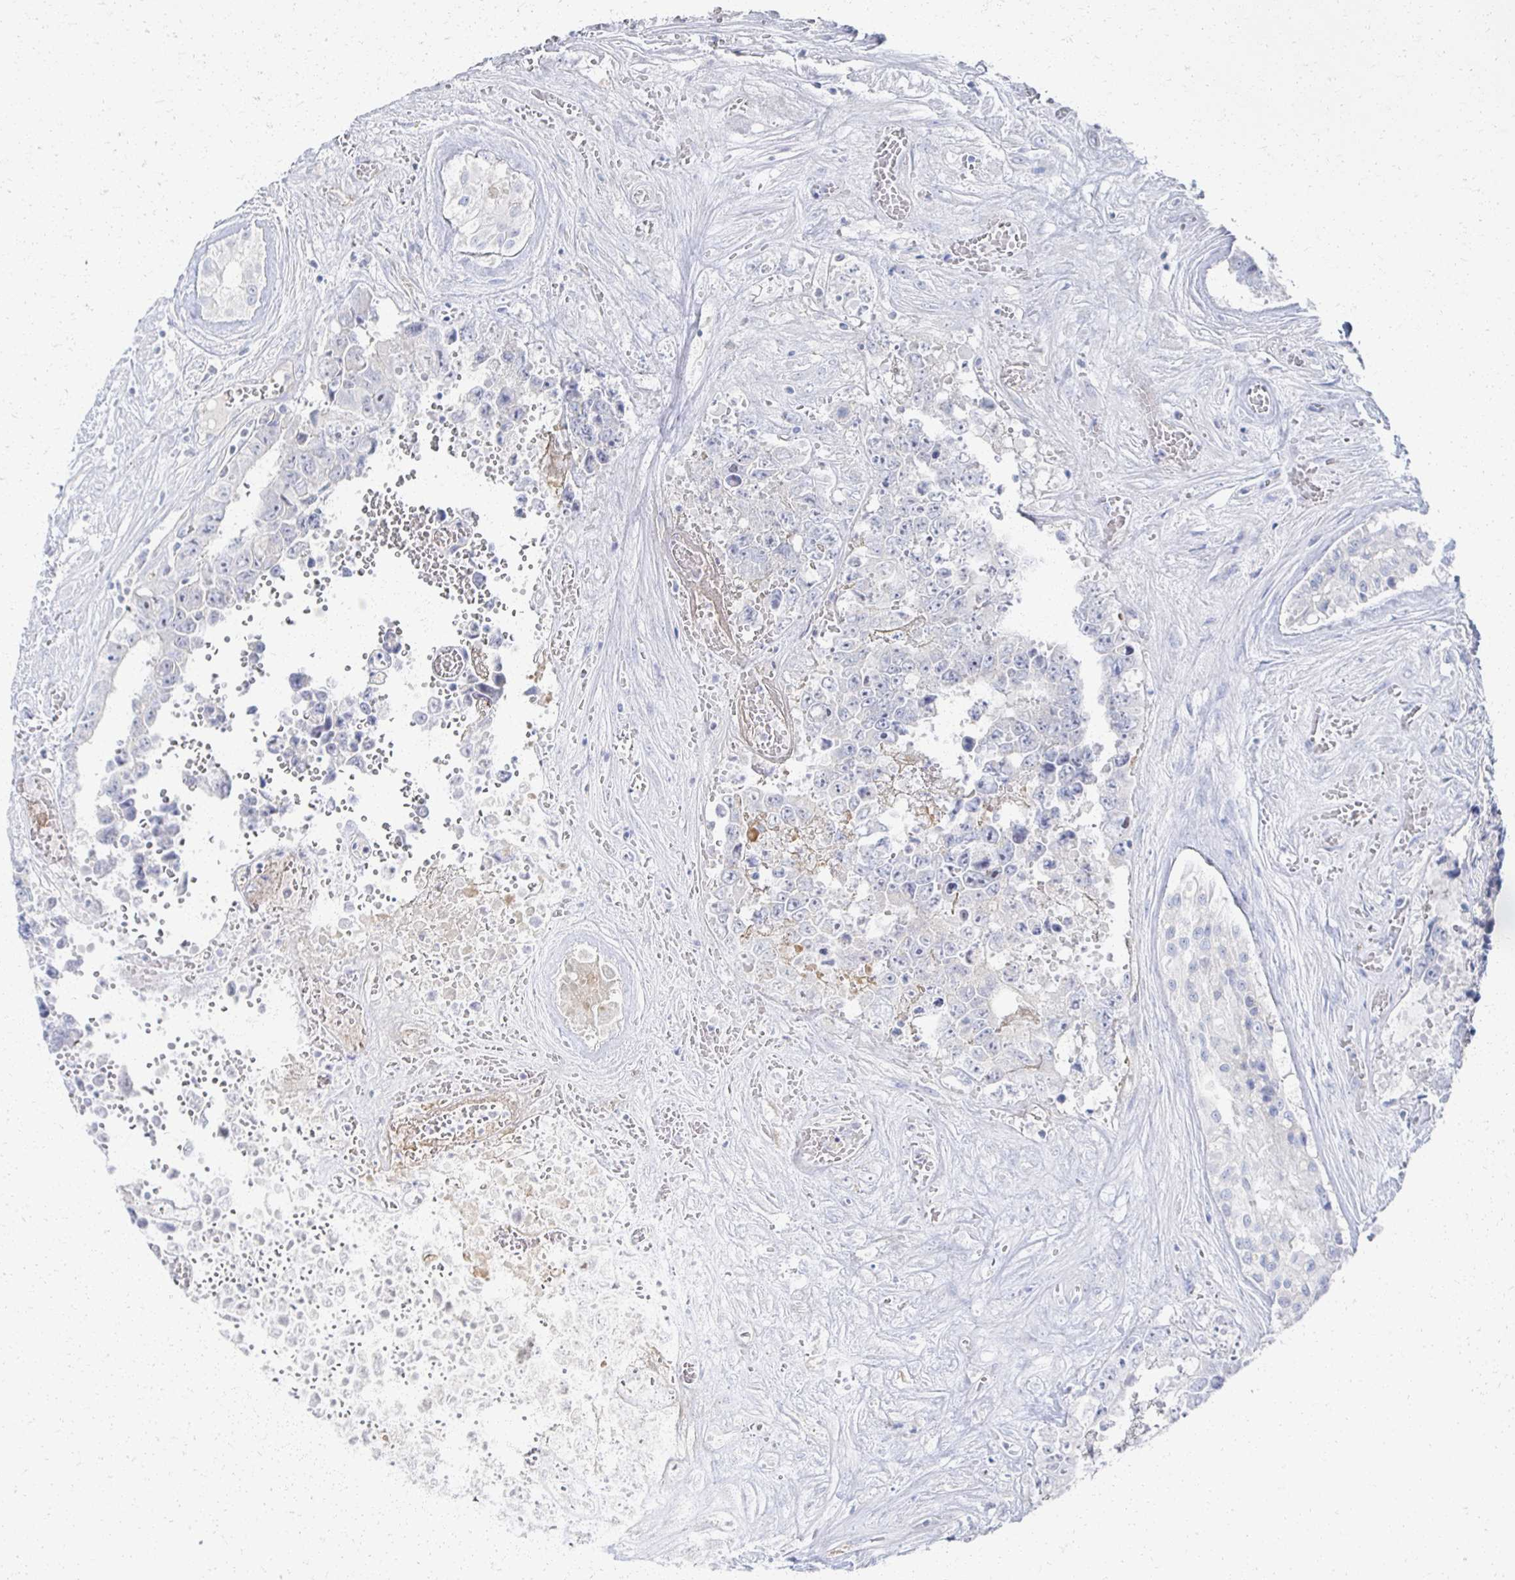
{"staining": {"intensity": "negative", "quantity": "none", "location": "none"}, "tissue": "testis cancer", "cell_type": "Tumor cells", "image_type": "cancer", "snomed": [{"axis": "morphology", "description": "Normal tissue, NOS"}, {"axis": "morphology", "description": "Carcinoma, Embryonal, NOS"}, {"axis": "topography", "description": "Testis"}, {"axis": "topography", "description": "Epididymis"}], "caption": "IHC micrograph of neoplastic tissue: human testis embryonal carcinoma stained with DAB (3,3'-diaminobenzidine) displays no significant protein expression in tumor cells. (DAB IHC, high magnification).", "gene": "PRR20A", "patient": {"sex": "male", "age": 25}}